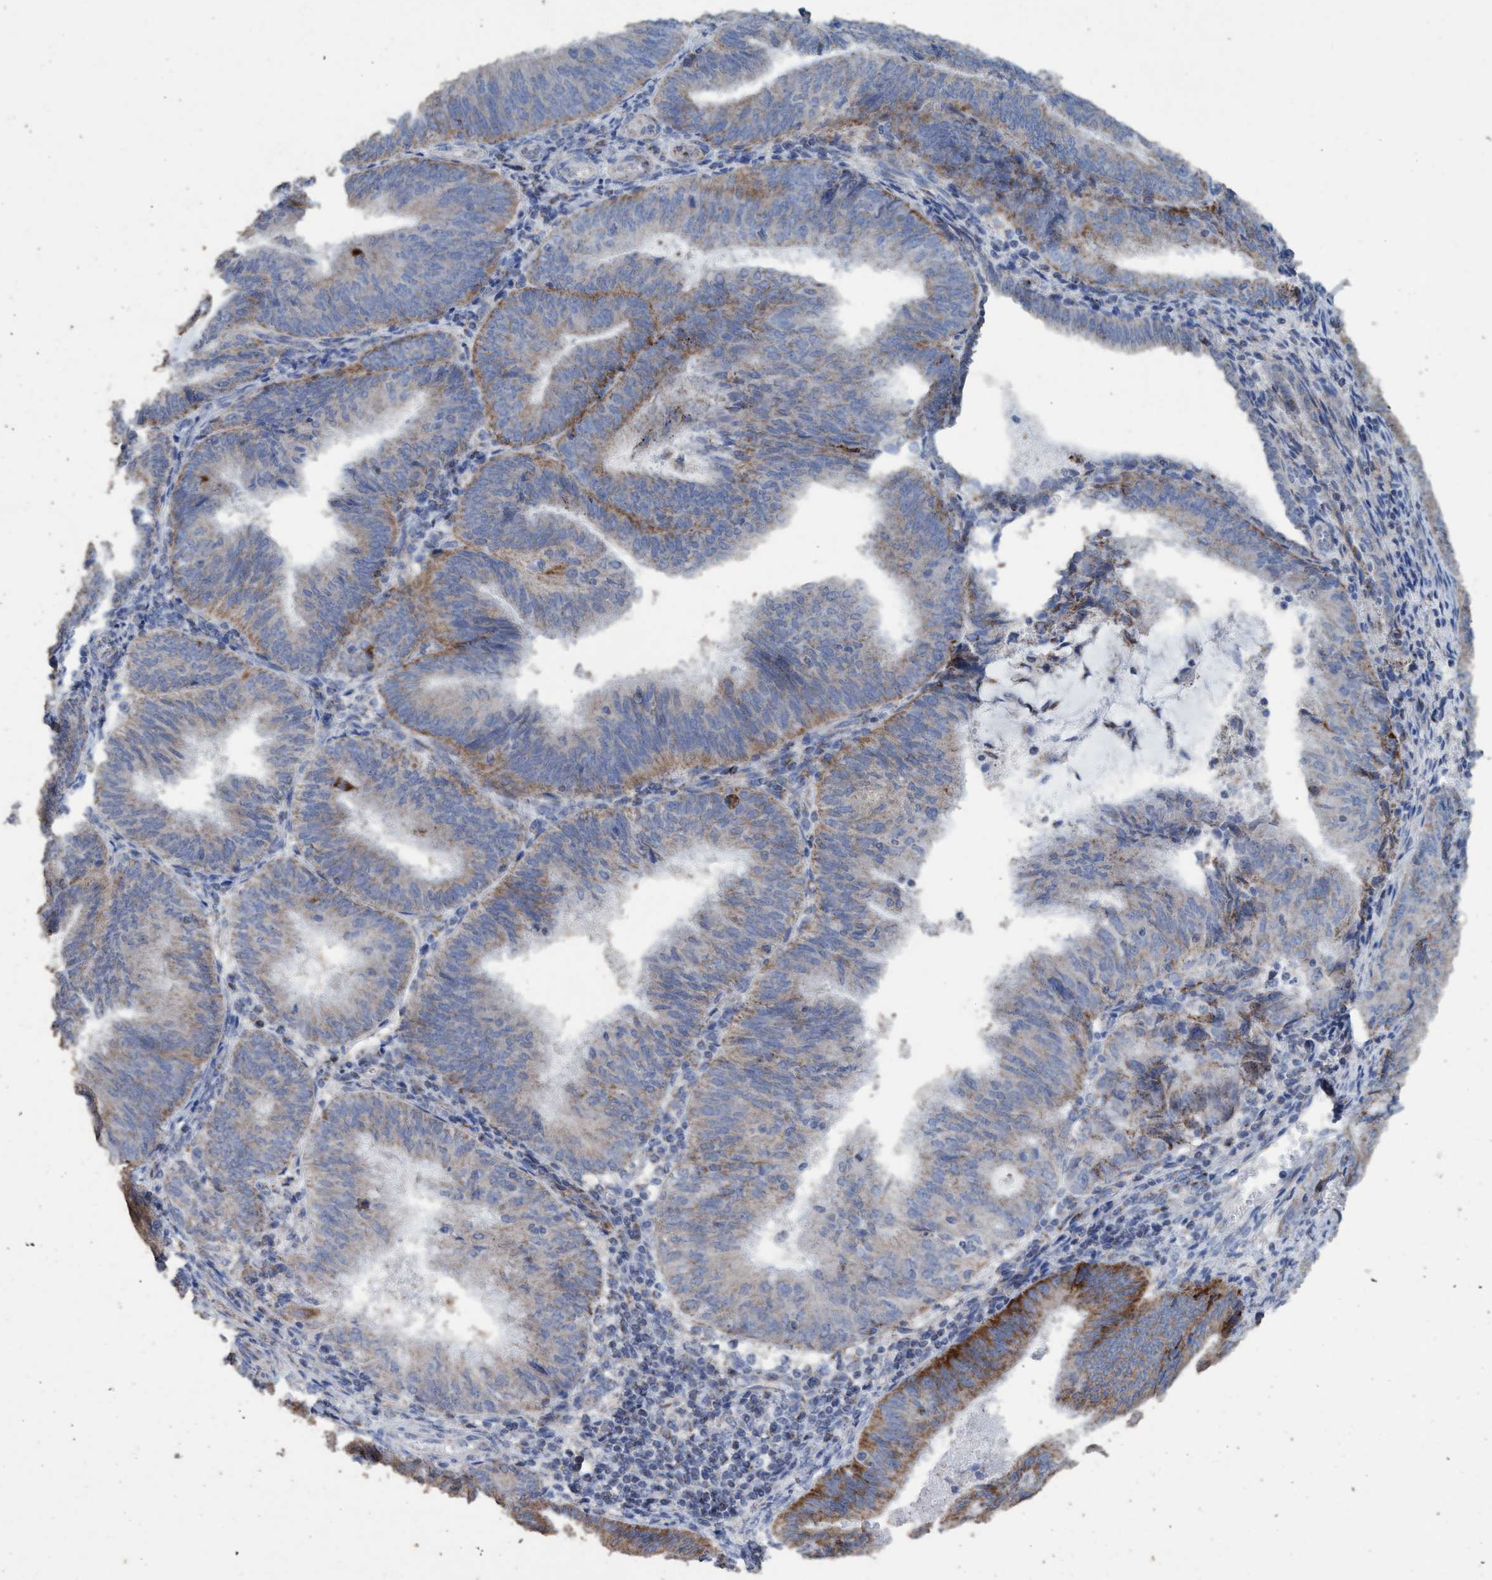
{"staining": {"intensity": "moderate", "quantity": "<25%", "location": "cytoplasmic/membranous"}, "tissue": "endometrial cancer", "cell_type": "Tumor cells", "image_type": "cancer", "snomed": [{"axis": "morphology", "description": "Adenocarcinoma, NOS"}, {"axis": "topography", "description": "Endometrium"}], "caption": "Human endometrial cancer (adenocarcinoma) stained with a brown dye reveals moderate cytoplasmic/membranous positive positivity in approximately <25% of tumor cells.", "gene": "RSAD1", "patient": {"sex": "female", "age": 81}}